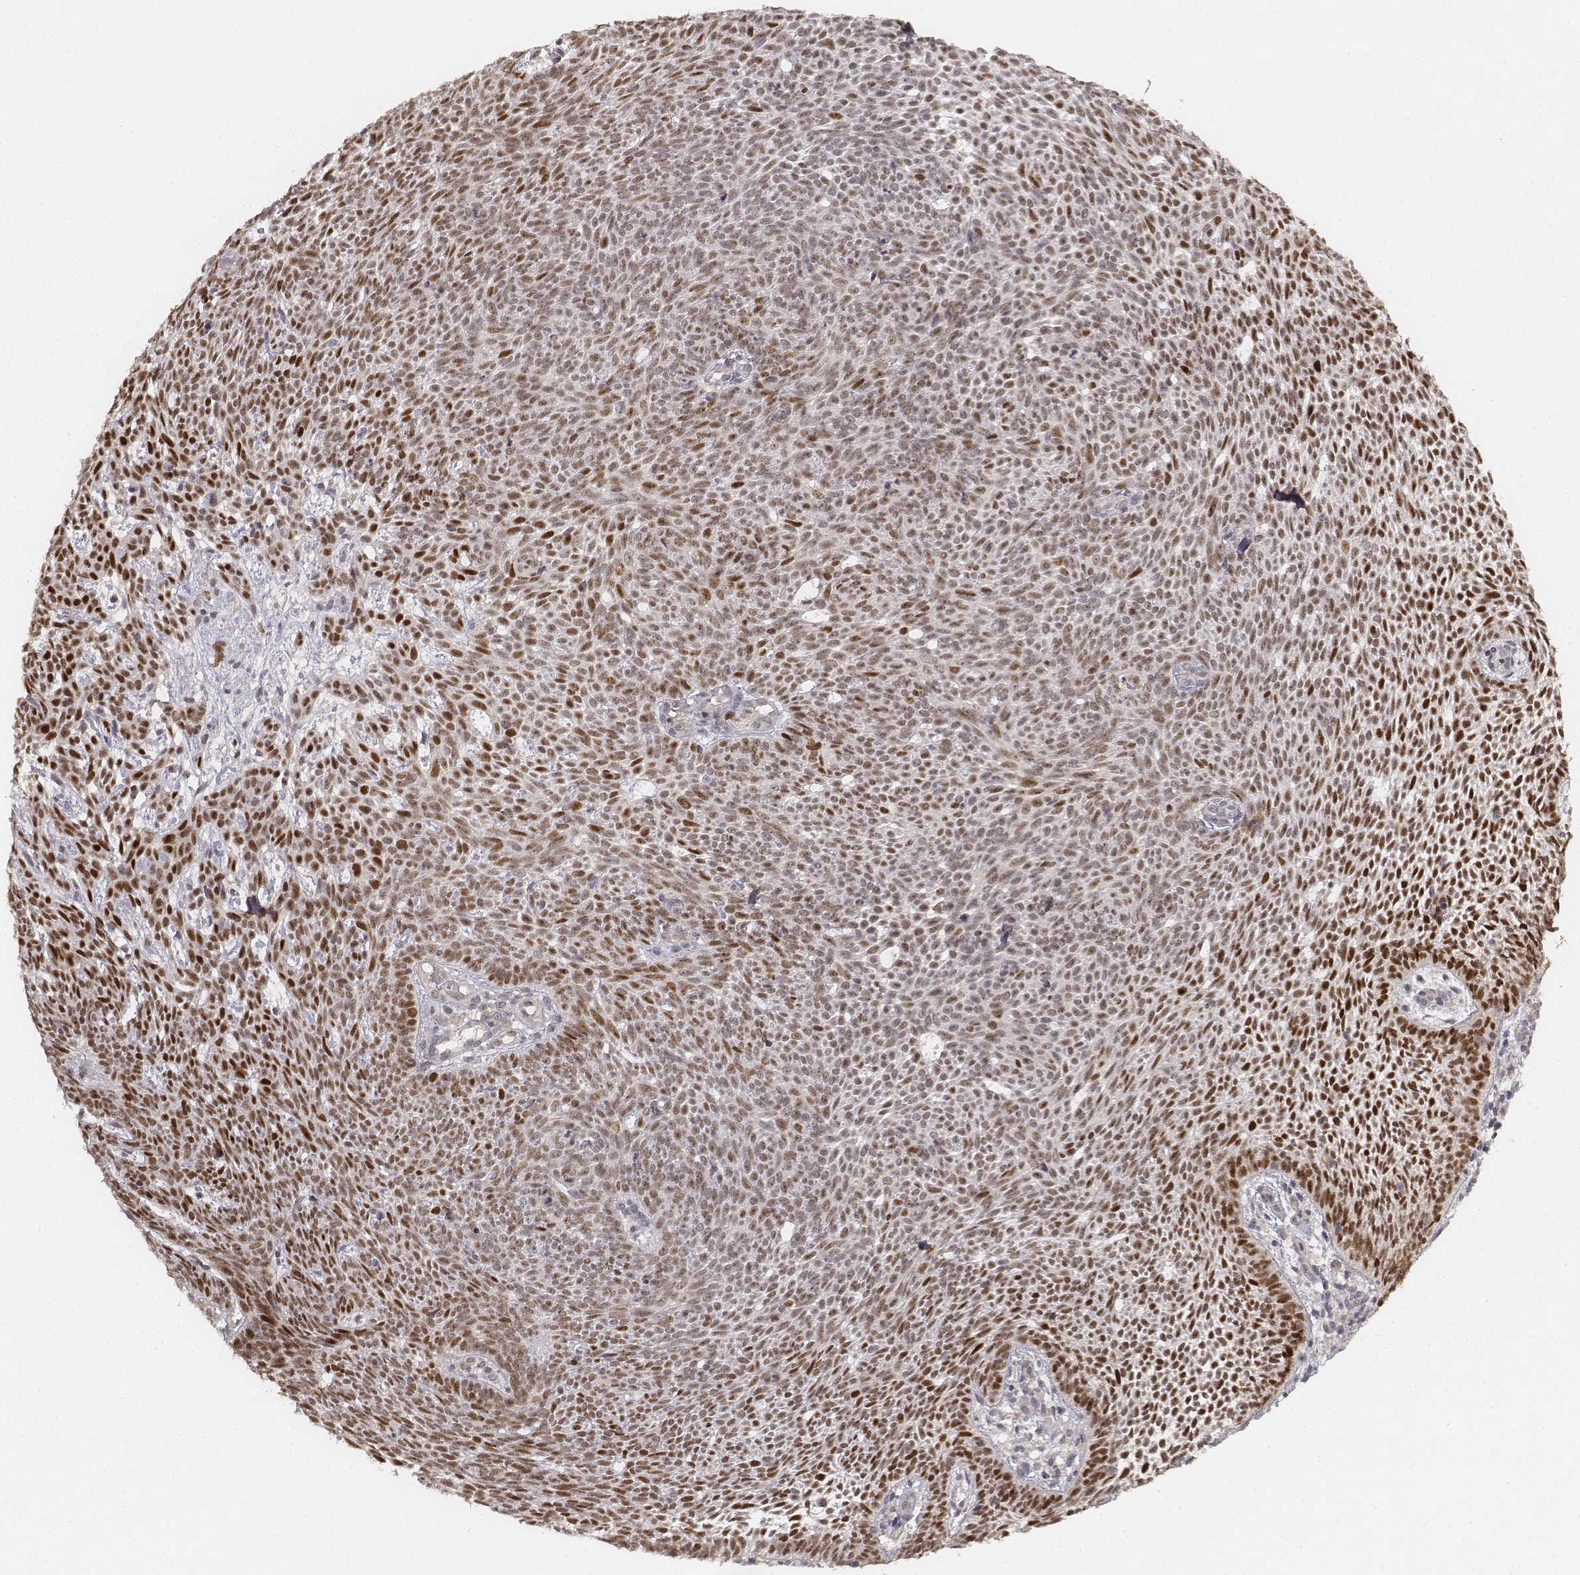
{"staining": {"intensity": "strong", "quantity": "25%-75%", "location": "nuclear"}, "tissue": "skin cancer", "cell_type": "Tumor cells", "image_type": "cancer", "snomed": [{"axis": "morphology", "description": "Basal cell carcinoma"}, {"axis": "topography", "description": "Skin"}], "caption": "This micrograph displays skin cancer (basal cell carcinoma) stained with IHC to label a protein in brown. The nuclear of tumor cells show strong positivity for the protein. Nuclei are counter-stained blue.", "gene": "FANCD2", "patient": {"sex": "male", "age": 59}}